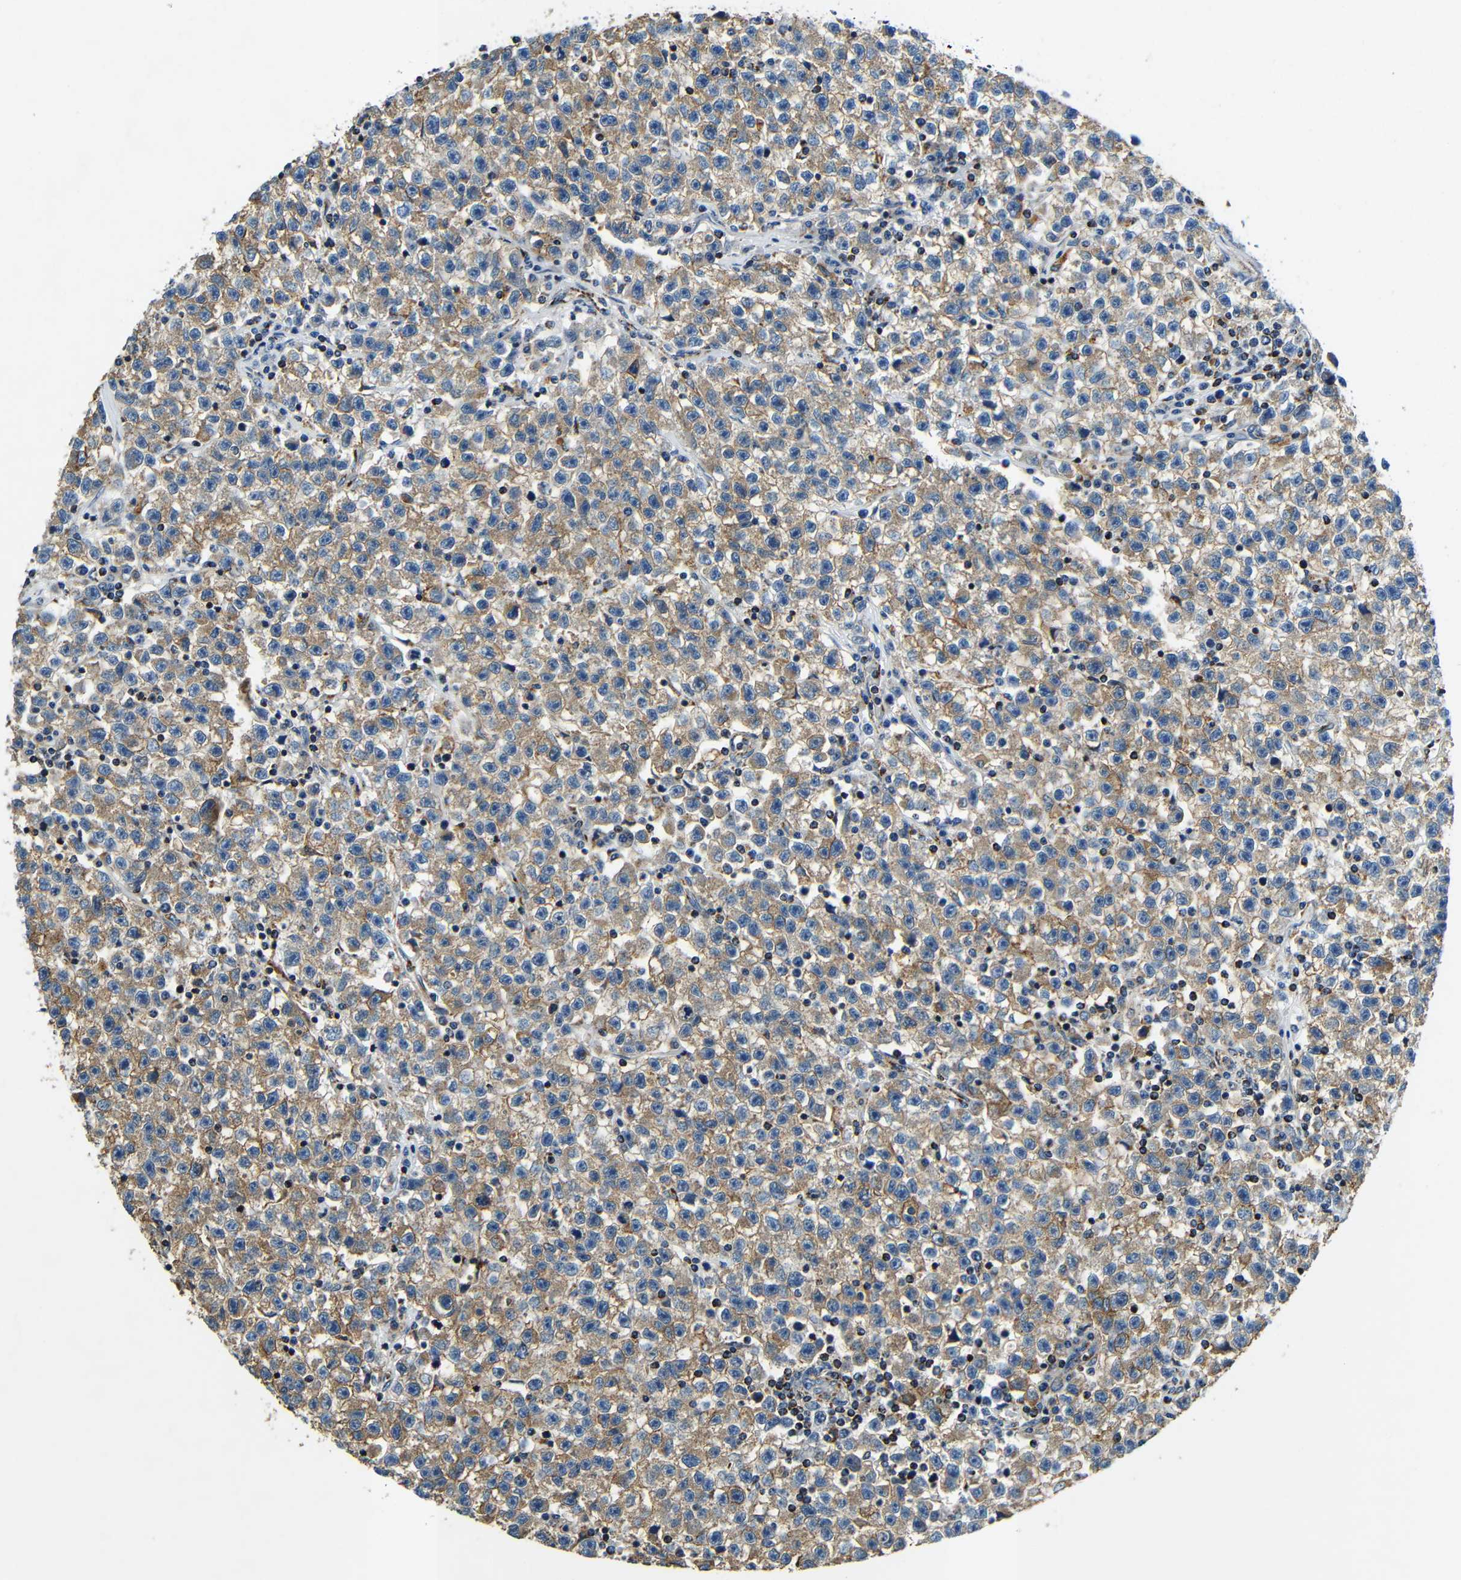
{"staining": {"intensity": "moderate", "quantity": ">75%", "location": "cytoplasmic/membranous"}, "tissue": "testis cancer", "cell_type": "Tumor cells", "image_type": "cancer", "snomed": [{"axis": "morphology", "description": "Seminoma, NOS"}, {"axis": "topography", "description": "Testis"}], "caption": "IHC of human testis cancer displays medium levels of moderate cytoplasmic/membranous staining in about >75% of tumor cells.", "gene": "GALNT18", "patient": {"sex": "male", "age": 22}}